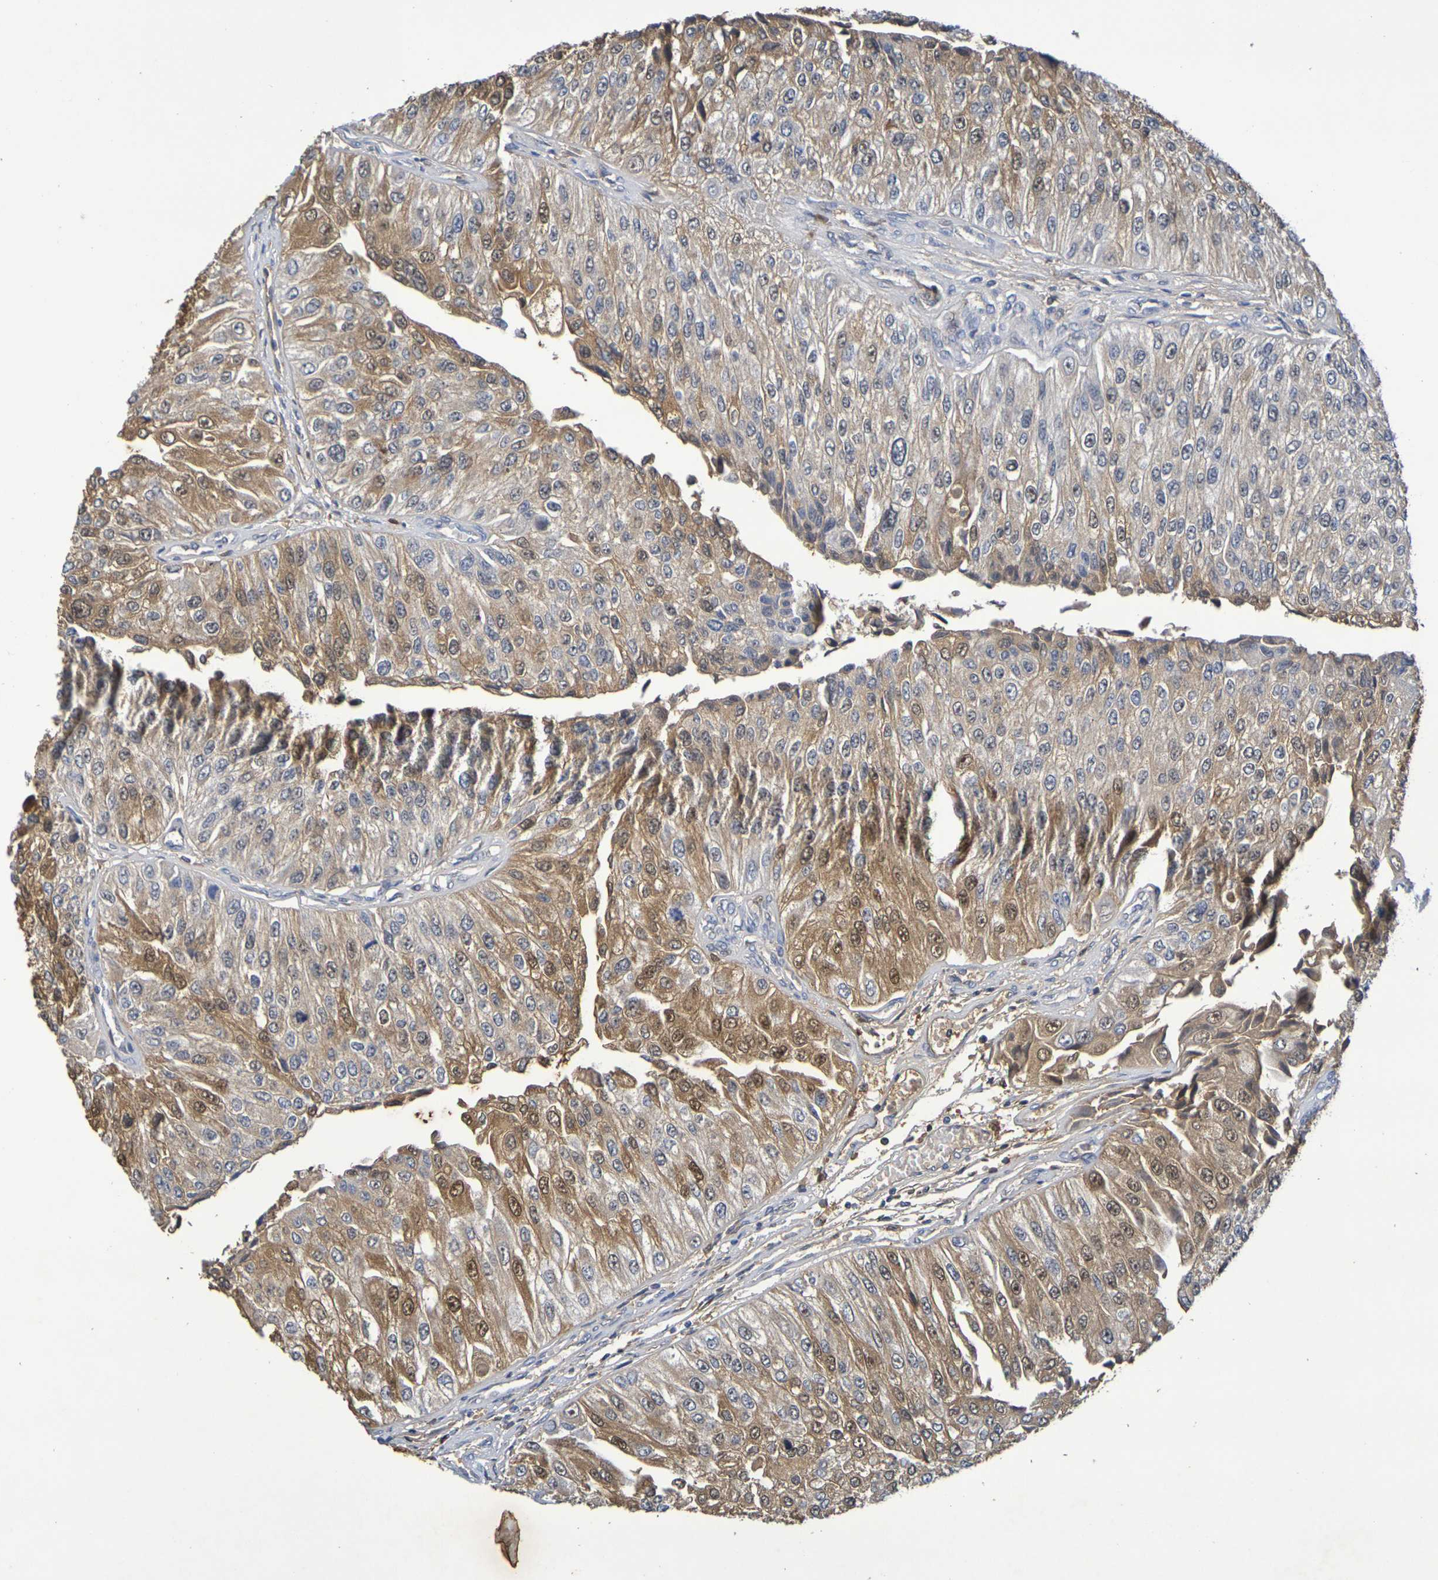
{"staining": {"intensity": "moderate", "quantity": "25%-75%", "location": "cytoplasmic/membranous,nuclear"}, "tissue": "urothelial cancer", "cell_type": "Tumor cells", "image_type": "cancer", "snomed": [{"axis": "morphology", "description": "Urothelial carcinoma, High grade"}, {"axis": "topography", "description": "Kidney"}, {"axis": "topography", "description": "Urinary bladder"}], "caption": "Brown immunohistochemical staining in high-grade urothelial carcinoma demonstrates moderate cytoplasmic/membranous and nuclear positivity in about 25%-75% of tumor cells.", "gene": "TERF2", "patient": {"sex": "male", "age": 77}}